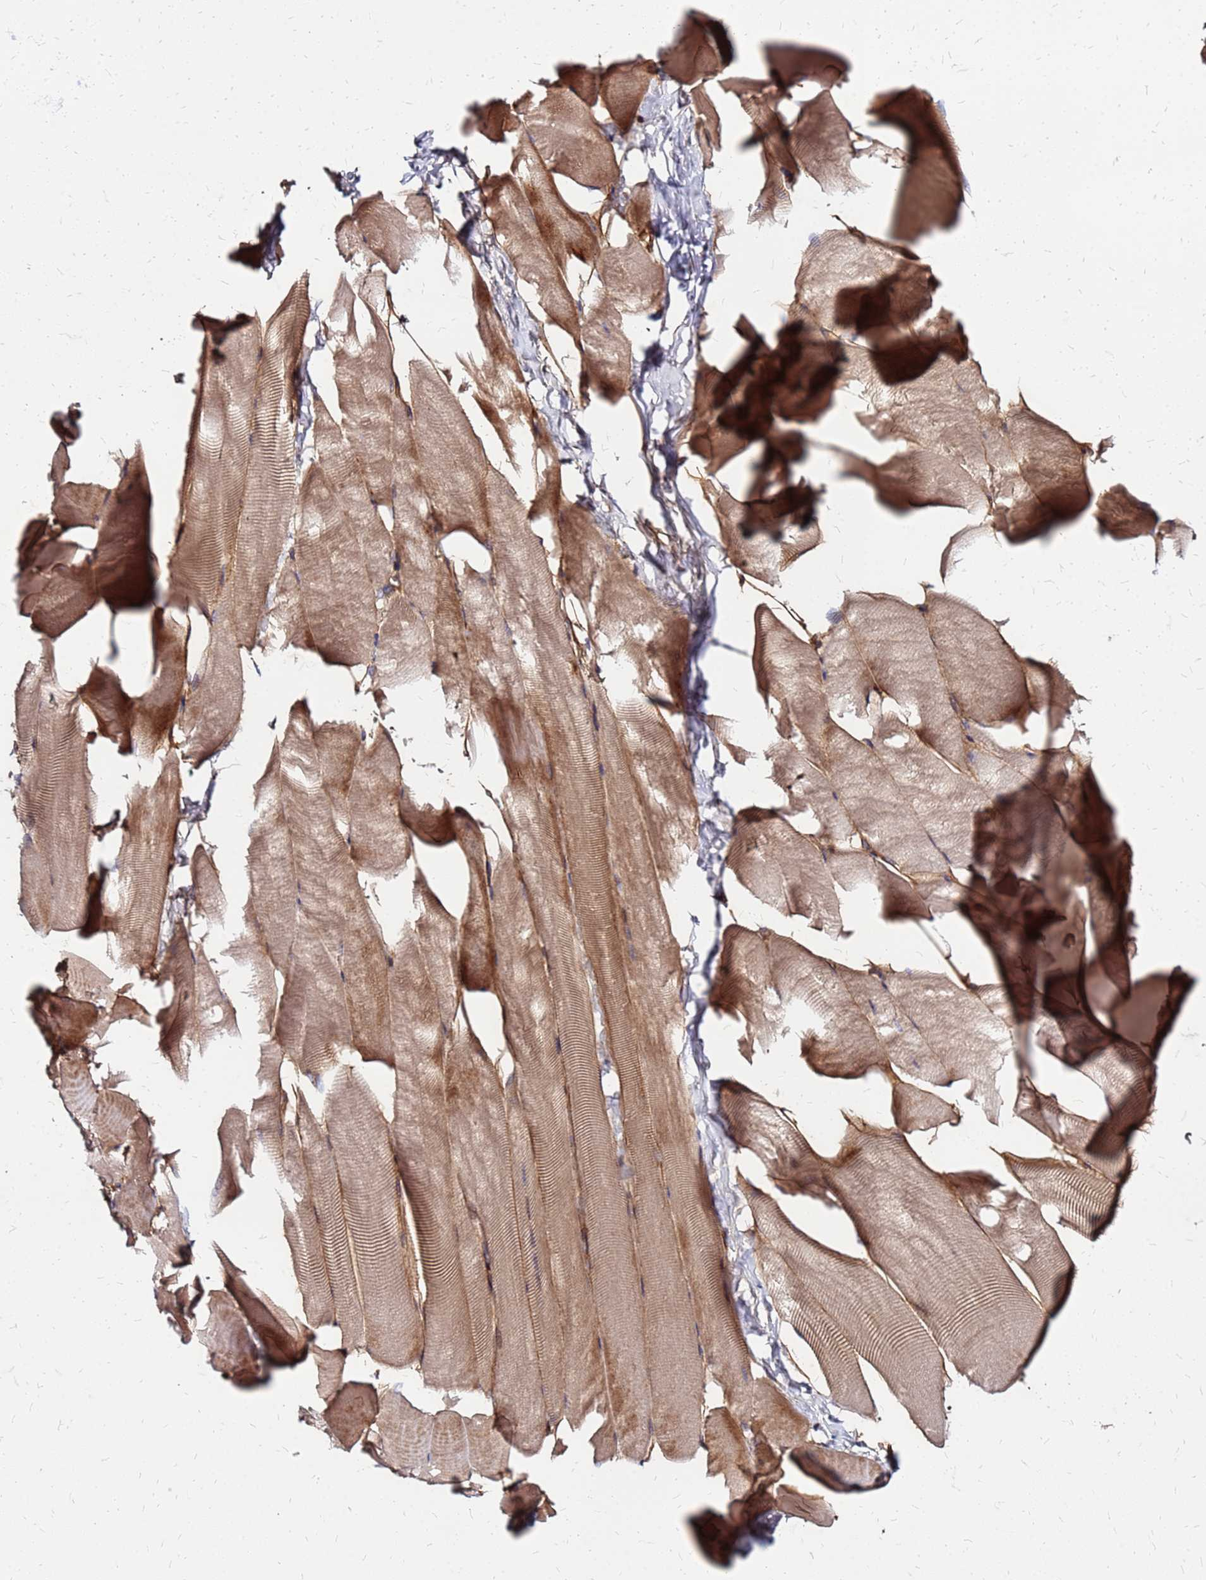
{"staining": {"intensity": "moderate", "quantity": ">75%", "location": "cytoplasmic/membranous"}, "tissue": "skeletal muscle", "cell_type": "Myocytes", "image_type": "normal", "snomed": [{"axis": "morphology", "description": "Normal tissue, NOS"}, {"axis": "topography", "description": "Skeletal muscle"}], "caption": "Protein expression analysis of unremarkable human skeletal muscle reveals moderate cytoplasmic/membranous expression in approximately >75% of myocytes.", "gene": "CYBC1", "patient": {"sex": "male", "age": 25}}